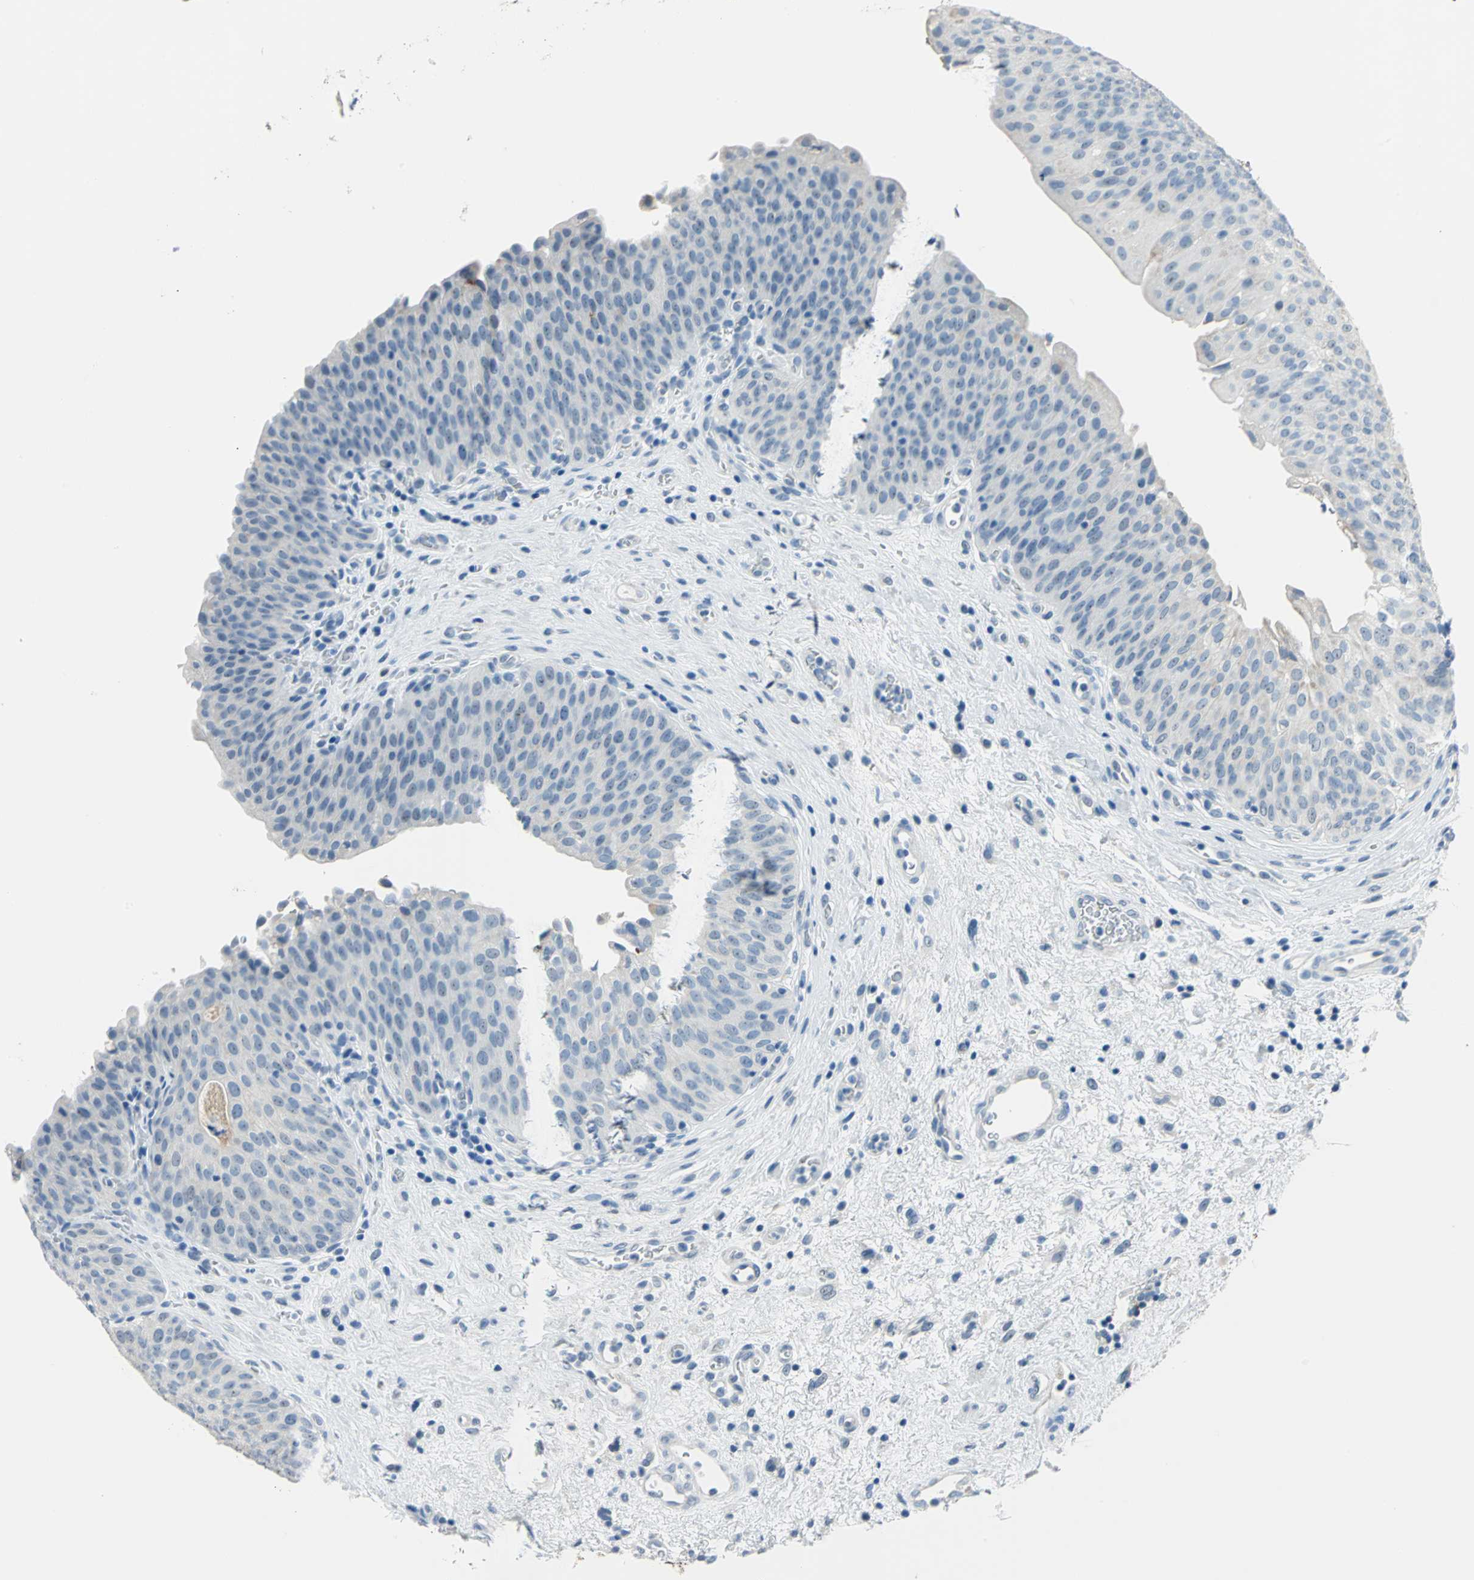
{"staining": {"intensity": "negative", "quantity": "none", "location": "none"}, "tissue": "urinary bladder", "cell_type": "Urothelial cells", "image_type": "normal", "snomed": [{"axis": "morphology", "description": "Normal tissue, NOS"}, {"axis": "morphology", "description": "Dysplasia, NOS"}, {"axis": "topography", "description": "Urinary bladder"}], "caption": "Urothelial cells are negative for protein expression in normal human urinary bladder.", "gene": "MUC4", "patient": {"sex": "male", "age": 35}}